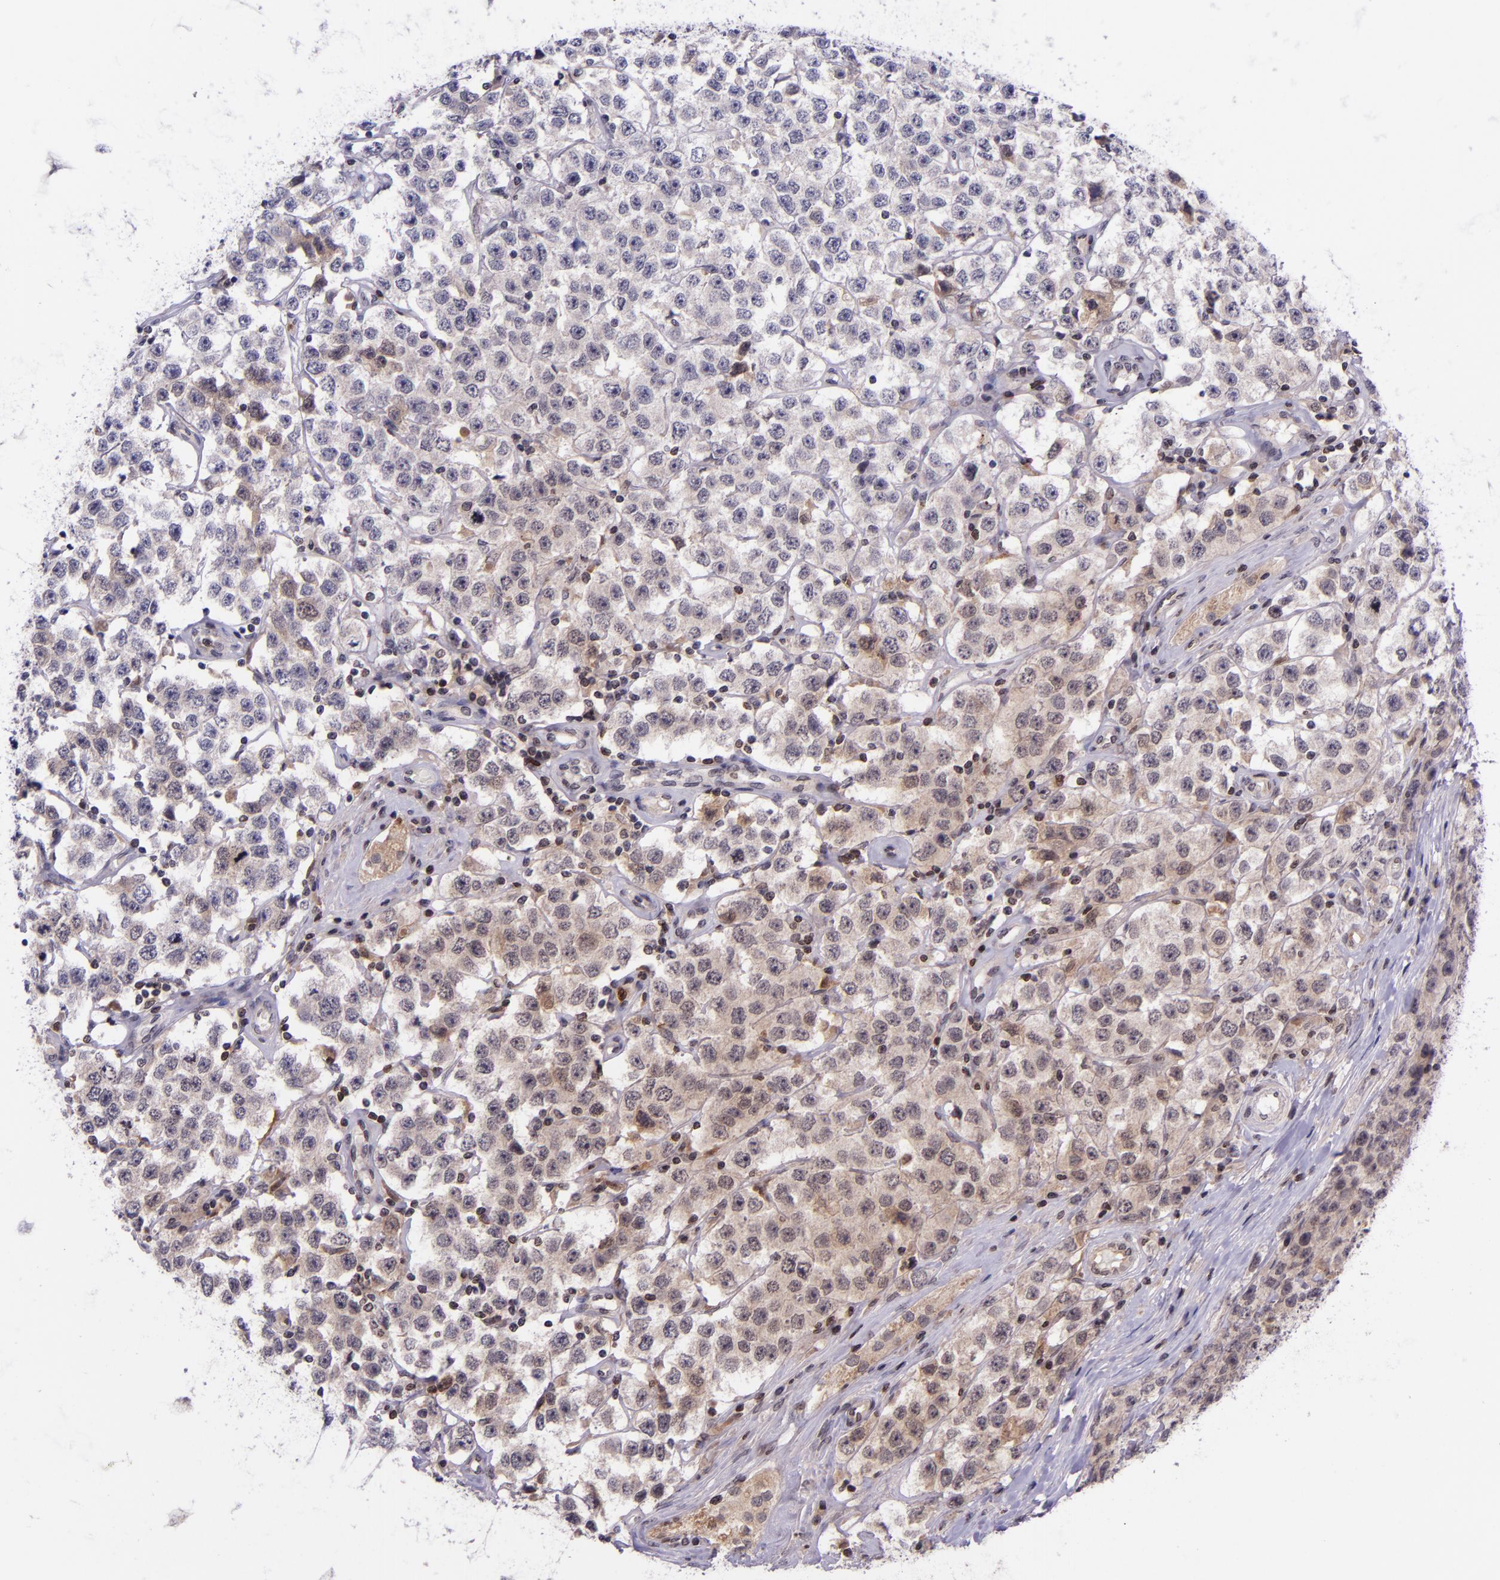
{"staining": {"intensity": "weak", "quantity": "25%-75%", "location": "cytoplasmic/membranous"}, "tissue": "testis cancer", "cell_type": "Tumor cells", "image_type": "cancer", "snomed": [{"axis": "morphology", "description": "Seminoma, NOS"}, {"axis": "topography", "description": "Testis"}], "caption": "An IHC micrograph of tumor tissue is shown. Protein staining in brown labels weak cytoplasmic/membranous positivity in testis cancer within tumor cells.", "gene": "SELL", "patient": {"sex": "male", "age": 52}}